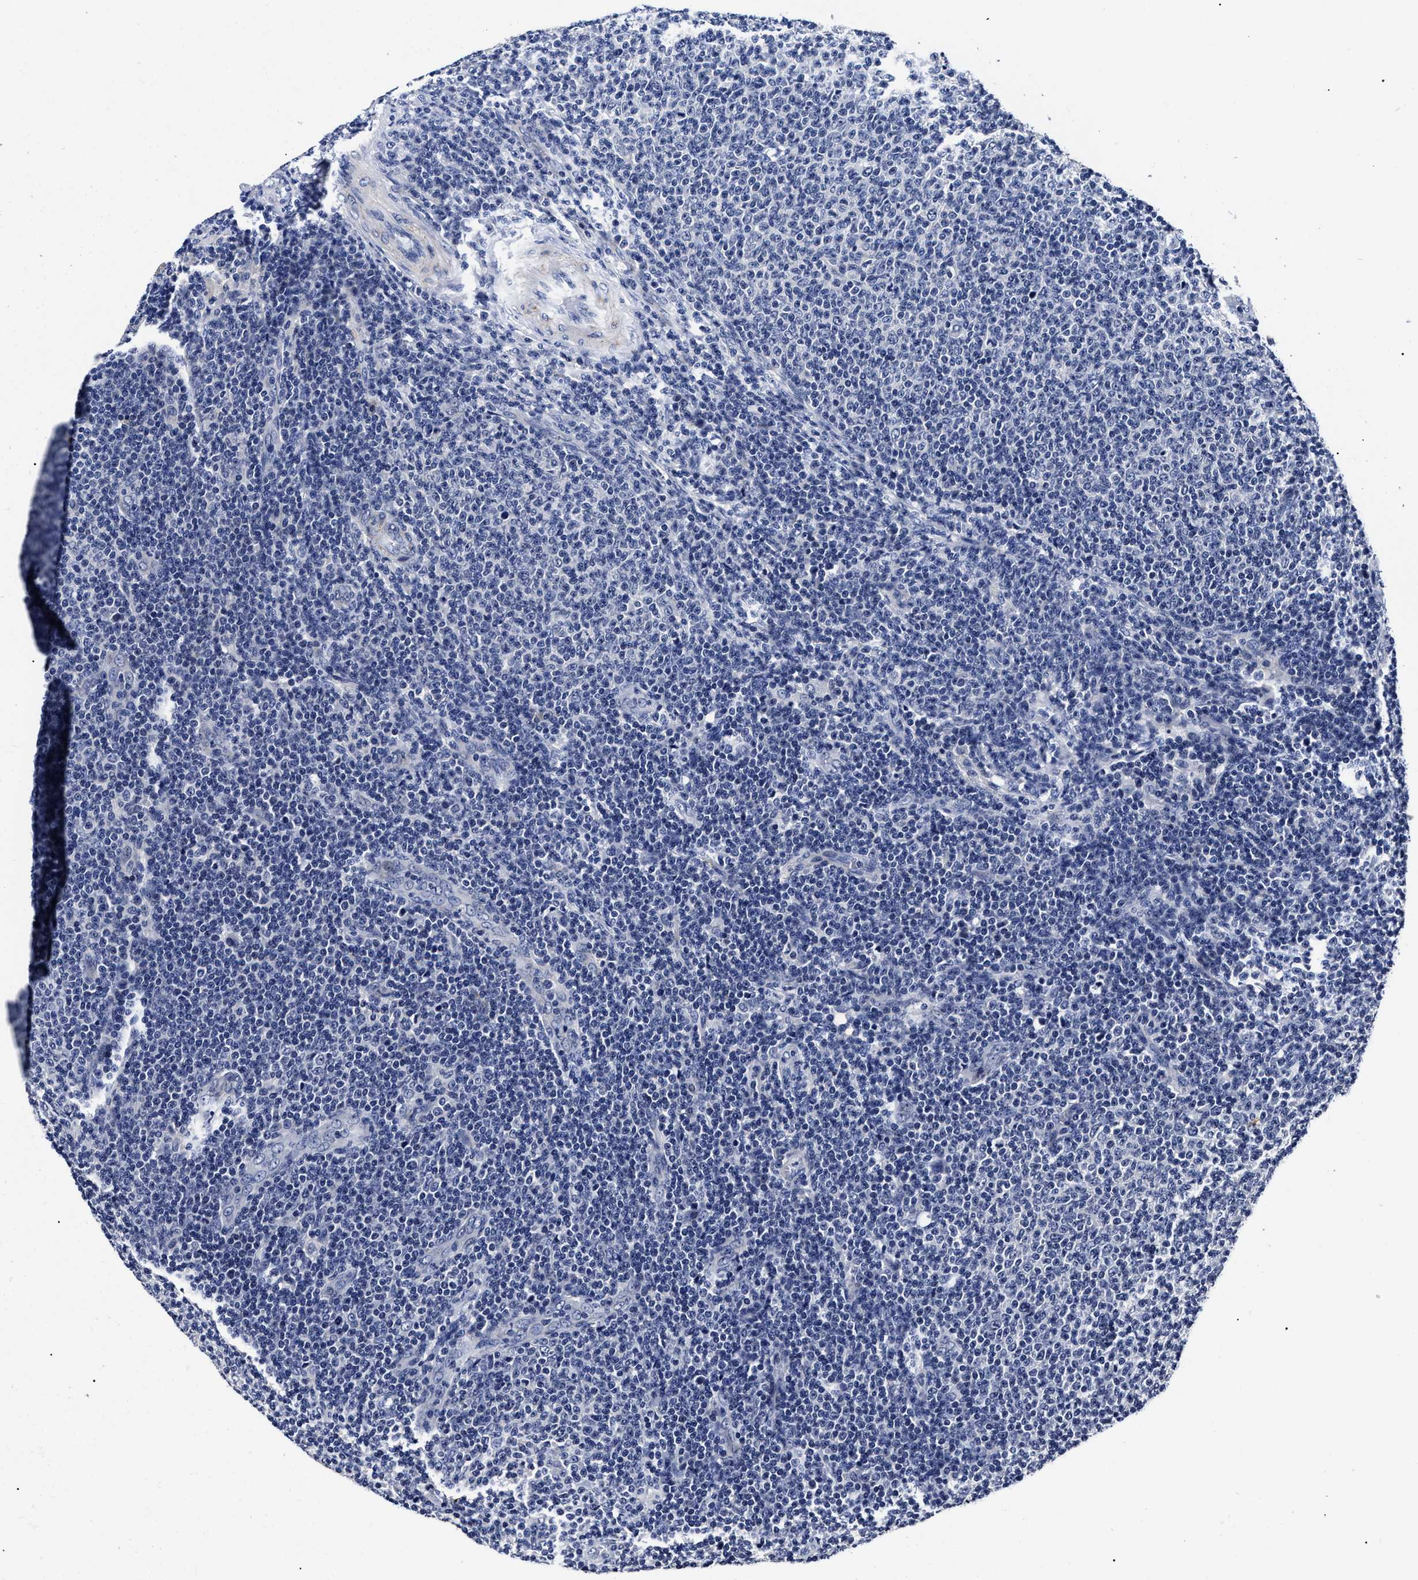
{"staining": {"intensity": "negative", "quantity": "none", "location": "none"}, "tissue": "lymphoma", "cell_type": "Tumor cells", "image_type": "cancer", "snomed": [{"axis": "morphology", "description": "Malignant lymphoma, non-Hodgkin's type, Low grade"}, {"axis": "topography", "description": "Lymph node"}], "caption": "Tumor cells show no significant staining in lymphoma.", "gene": "OLFML2A", "patient": {"sex": "male", "age": 66}}